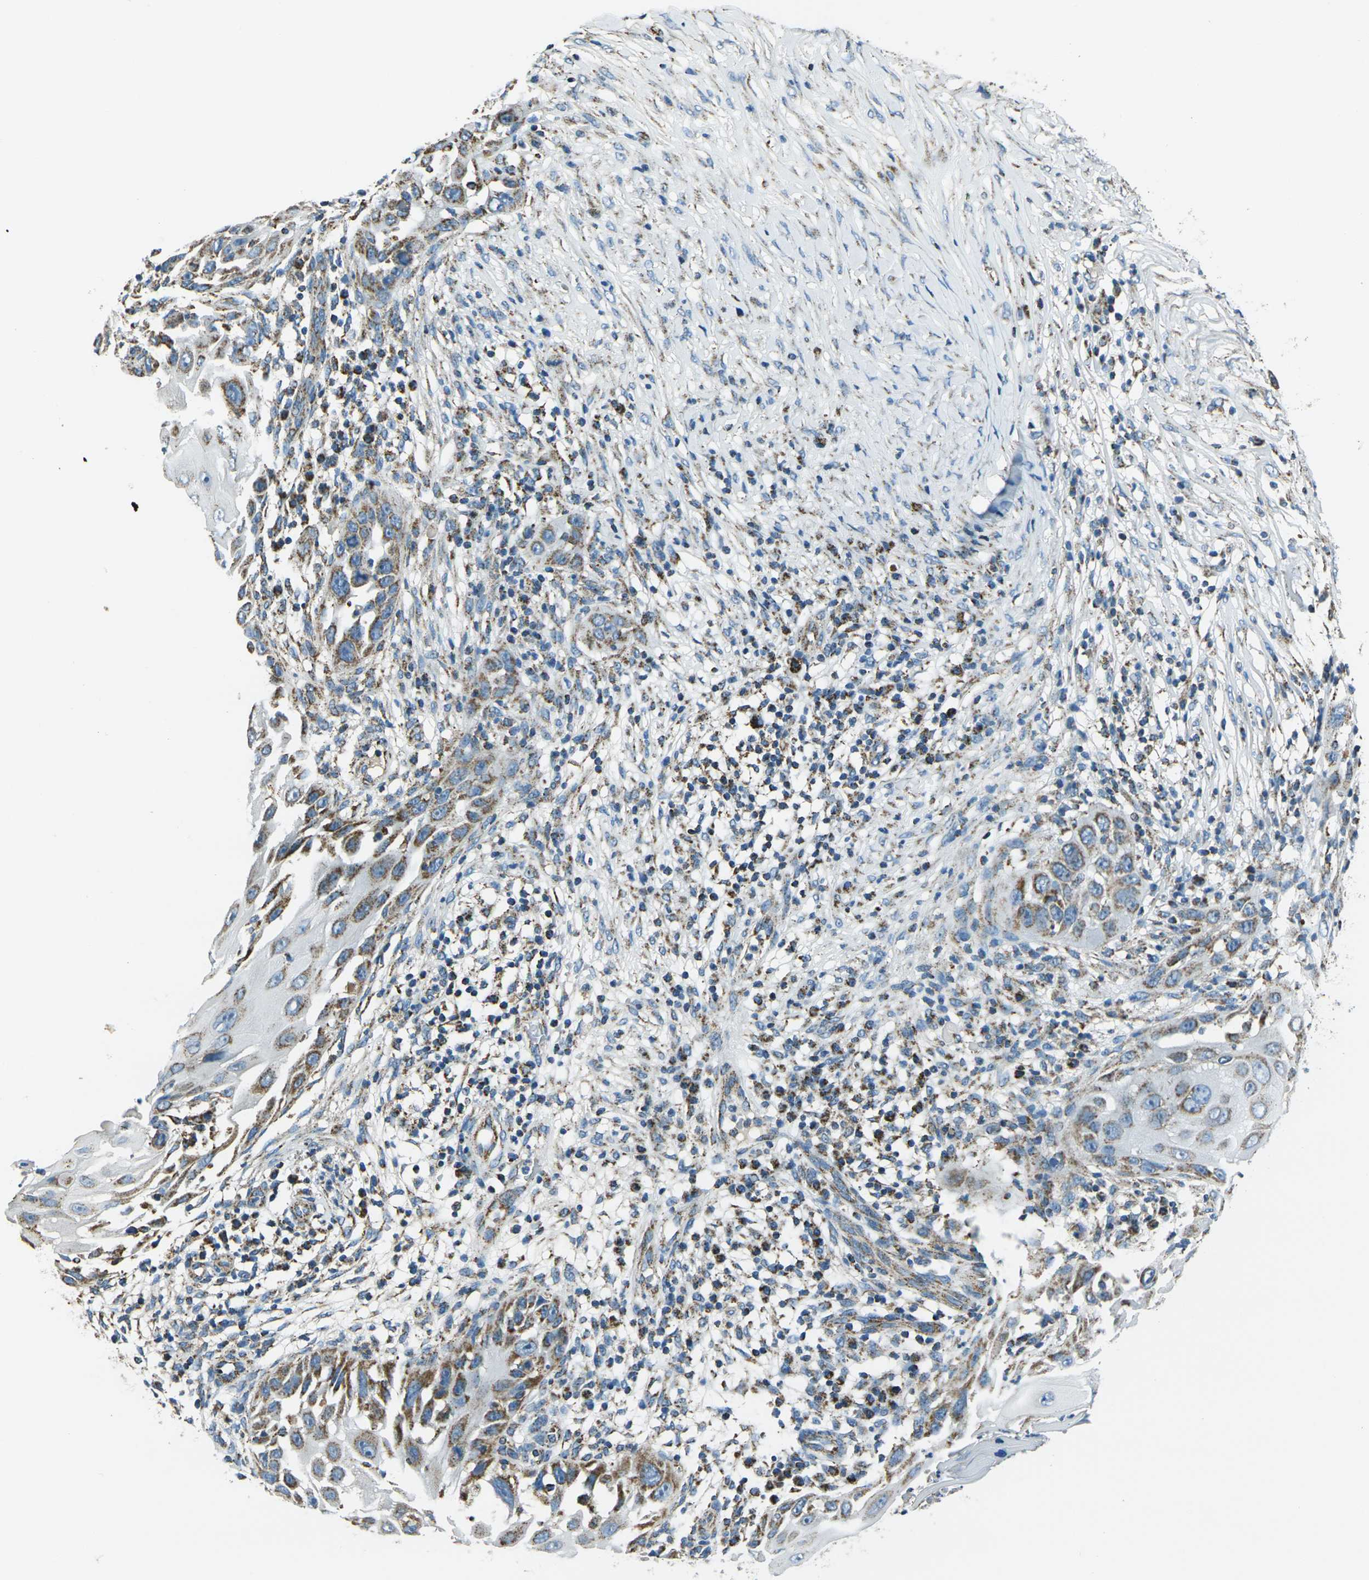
{"staining": {"intensity": "moderate", "quantity": ">75%", "location": "cytoplasmic/membranous"}, "tissue": "skin cancer", "cell_type": "Tumor cells", "image_type": "cancer", "snomed": [{"axis": "morphology", "description": "Squamous cell carcinoma, NOS"}, {"axis": "topography", "description": "Skin"}], "caption": "Tumor cells demonstrate moderate cytoplasmic/membranous expression in about >75% of cells in skin squamous cell carcinoma.", "gene": "IRF3", "patient": {"sex": "female", "age": 44}}